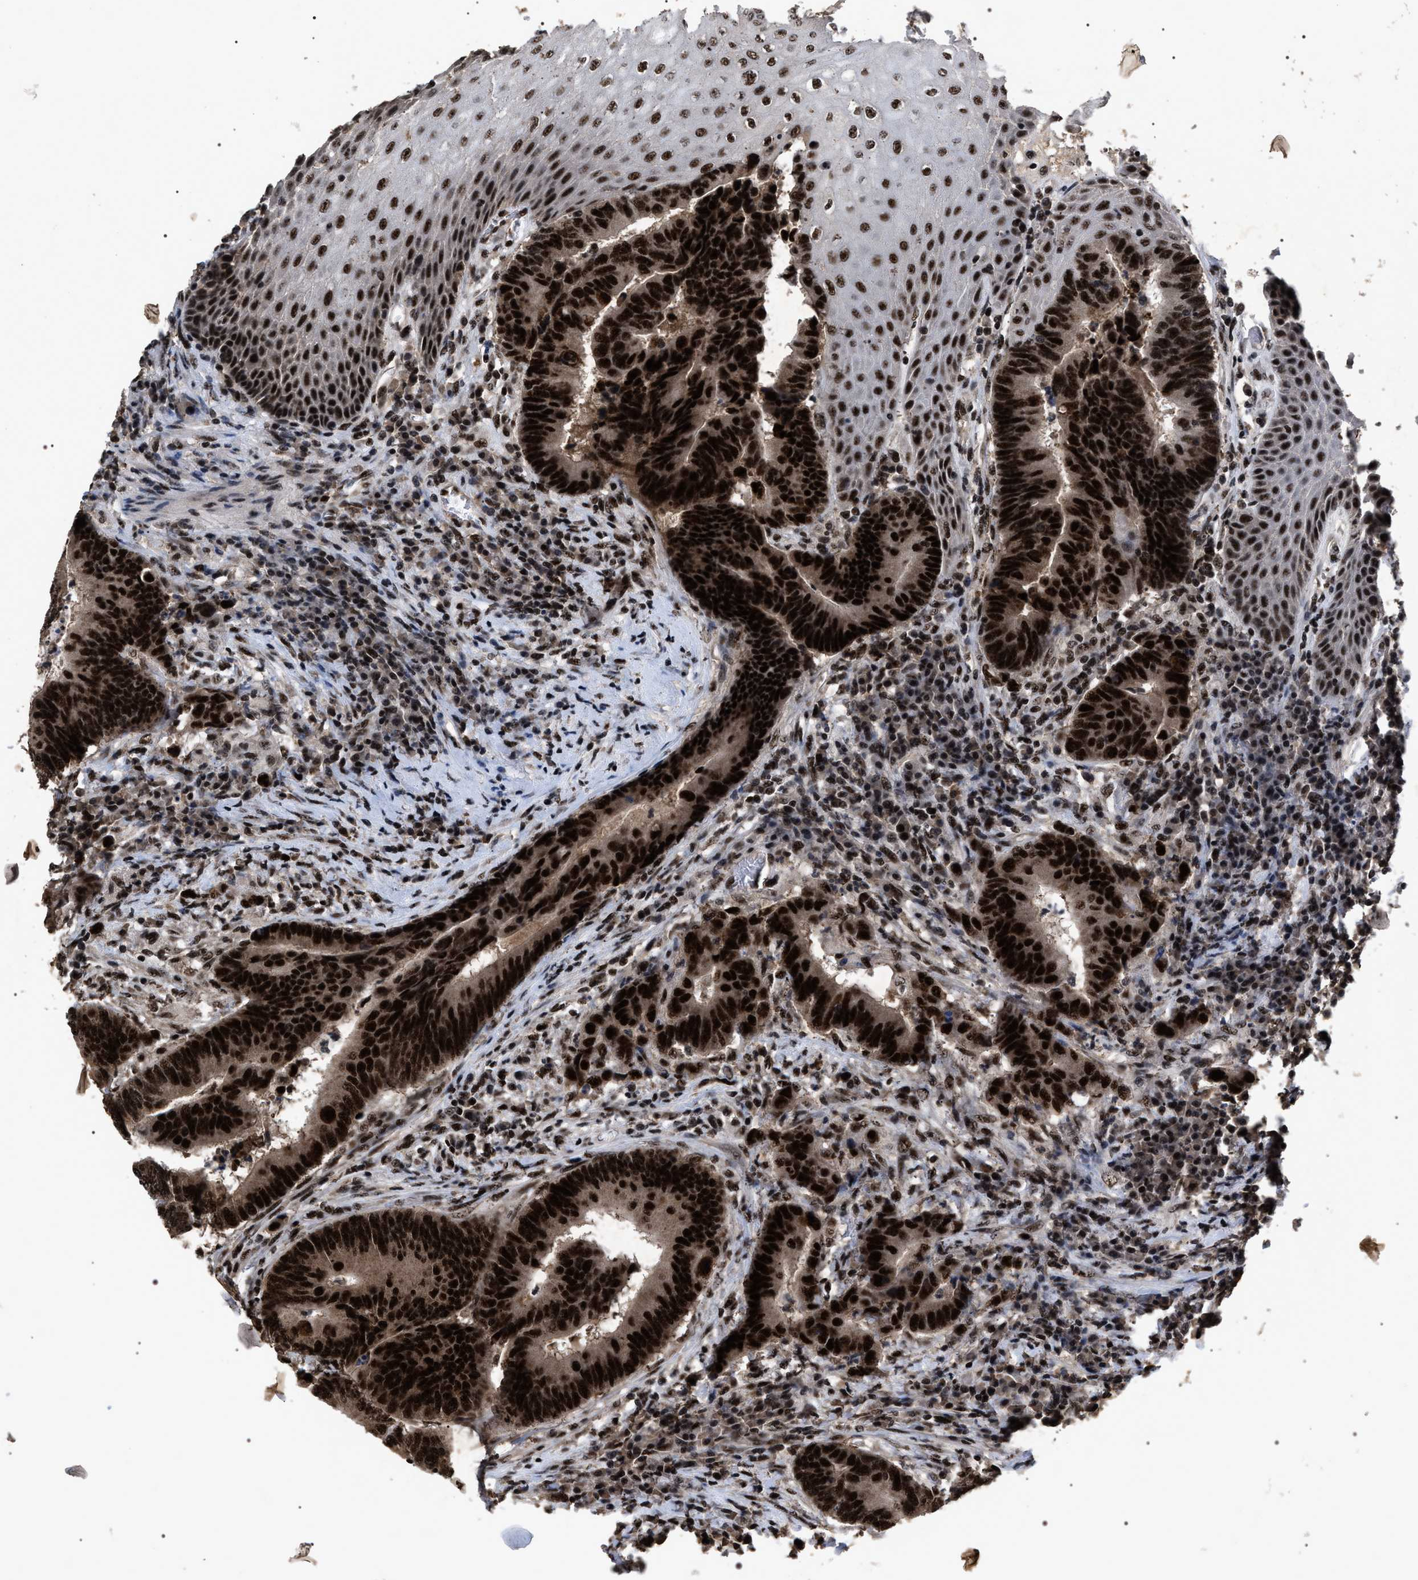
{"staining": {"intensity": "strong", "quantity": ">75%", "location": "nuclear"}, "tissue": "colorectal cancer", "cell_type": "Tumor cells", "image_type": "cancer", "snomed": [{"axis": "morphology", "description": "Adenocarcinoma, NOS"}, {"axis": "topography", "description": "Rectum"}, {"axis": "topography", "description": "Anal"}], "caption": "Strong nuclear positivity for a protein is appreciated in about >75% of tumor cells of colorectal cancer (adenocarcinoma) using immunohistochemistry.", "gene": "RRP1B", "patient": {"sex": "female", "age": 89}}